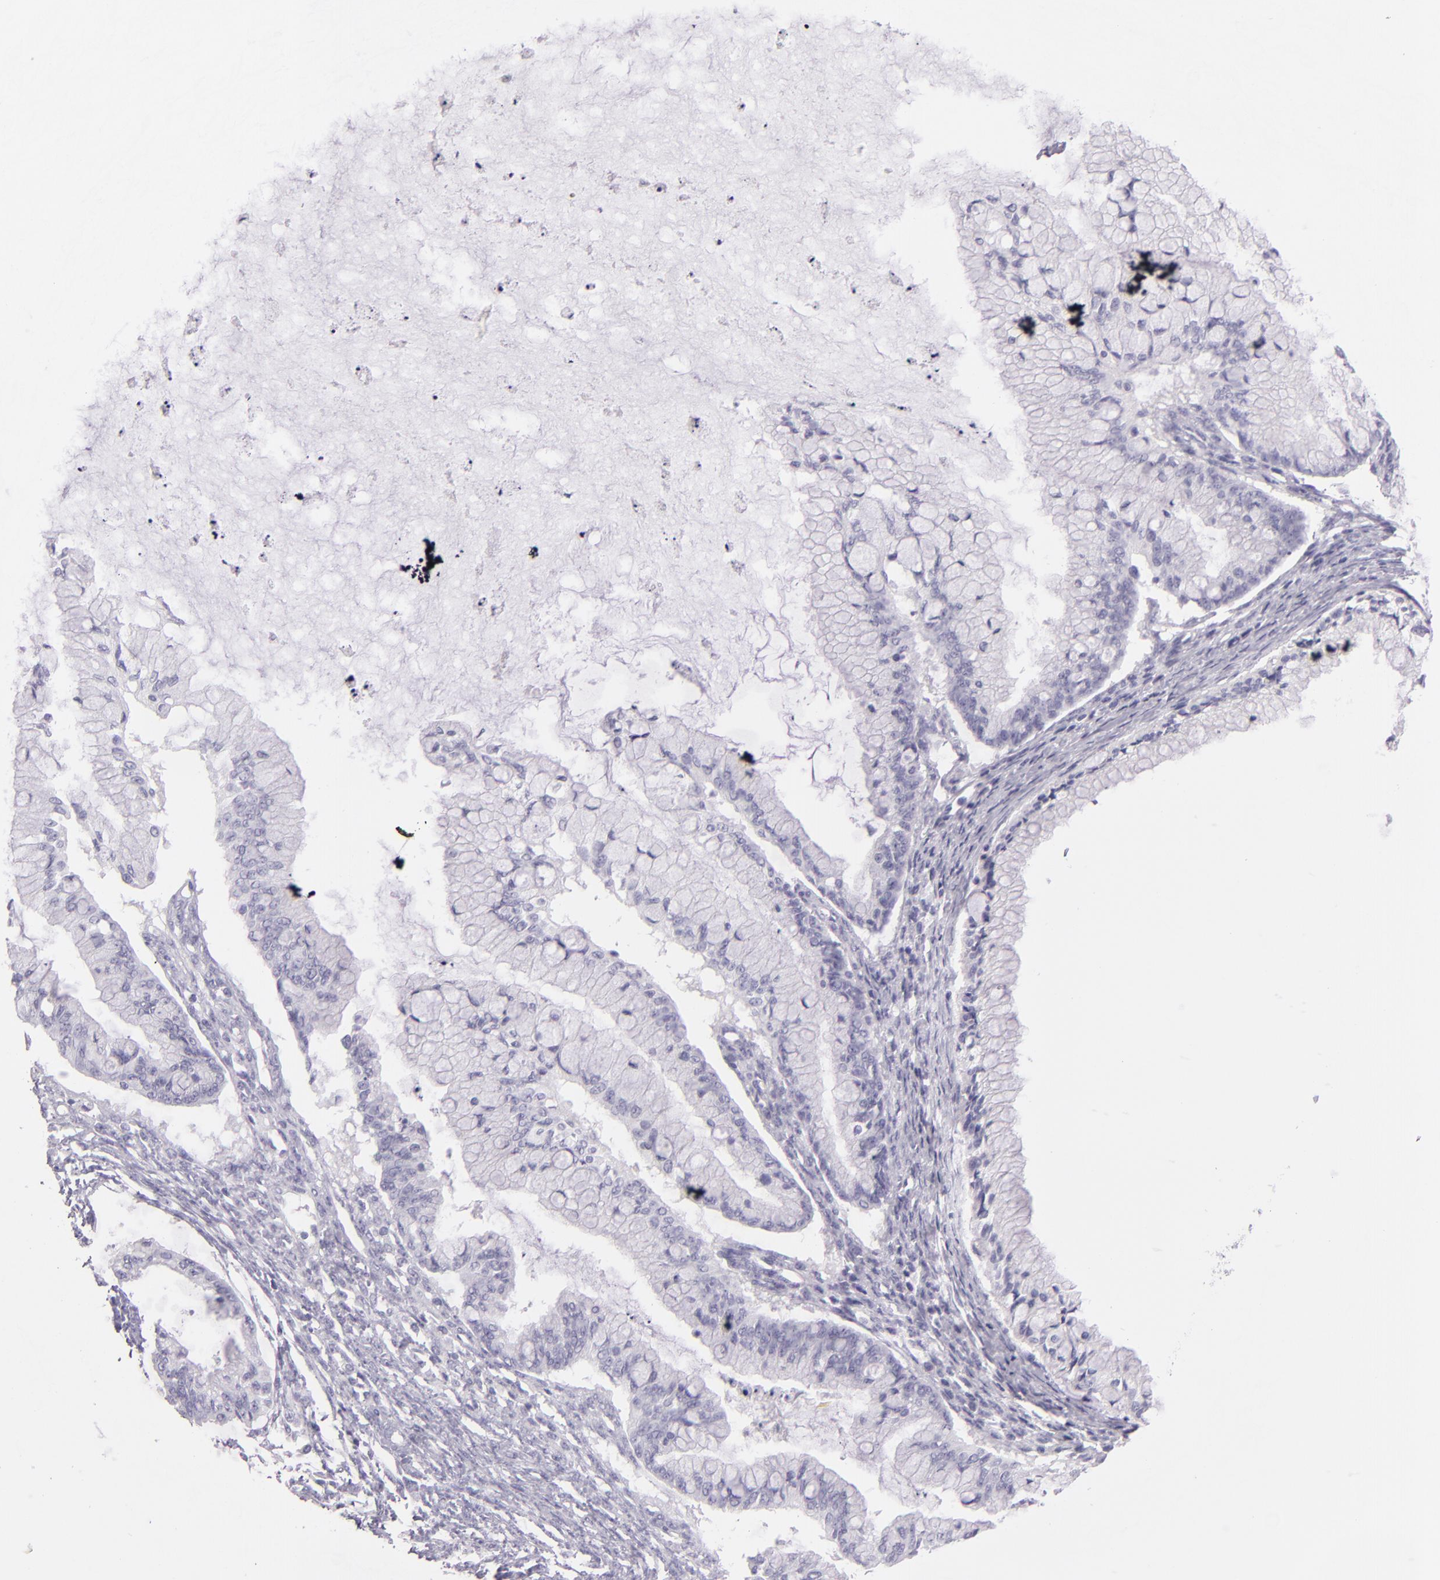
{"staining": {"intensity": "negative", "quantity": "none", "location": "none"}, "tissue": "ovarian cancer", "cell_type": "Tumor cells", "image_type": "cancer", "snomed": [{"axis": "morphology", "description": "Cystadenocarcinoma, mucinous, NOS"}, {"axis": "topography", "description": "Ovary"}], "caption": "DAB immunohistochemical staining of human mucinous cystadenocarcinoma (ovarian) demonstrates no significant positivity in tumor cells.", "gene": "INA", "patient": {"sex": "female", "age": 57}}